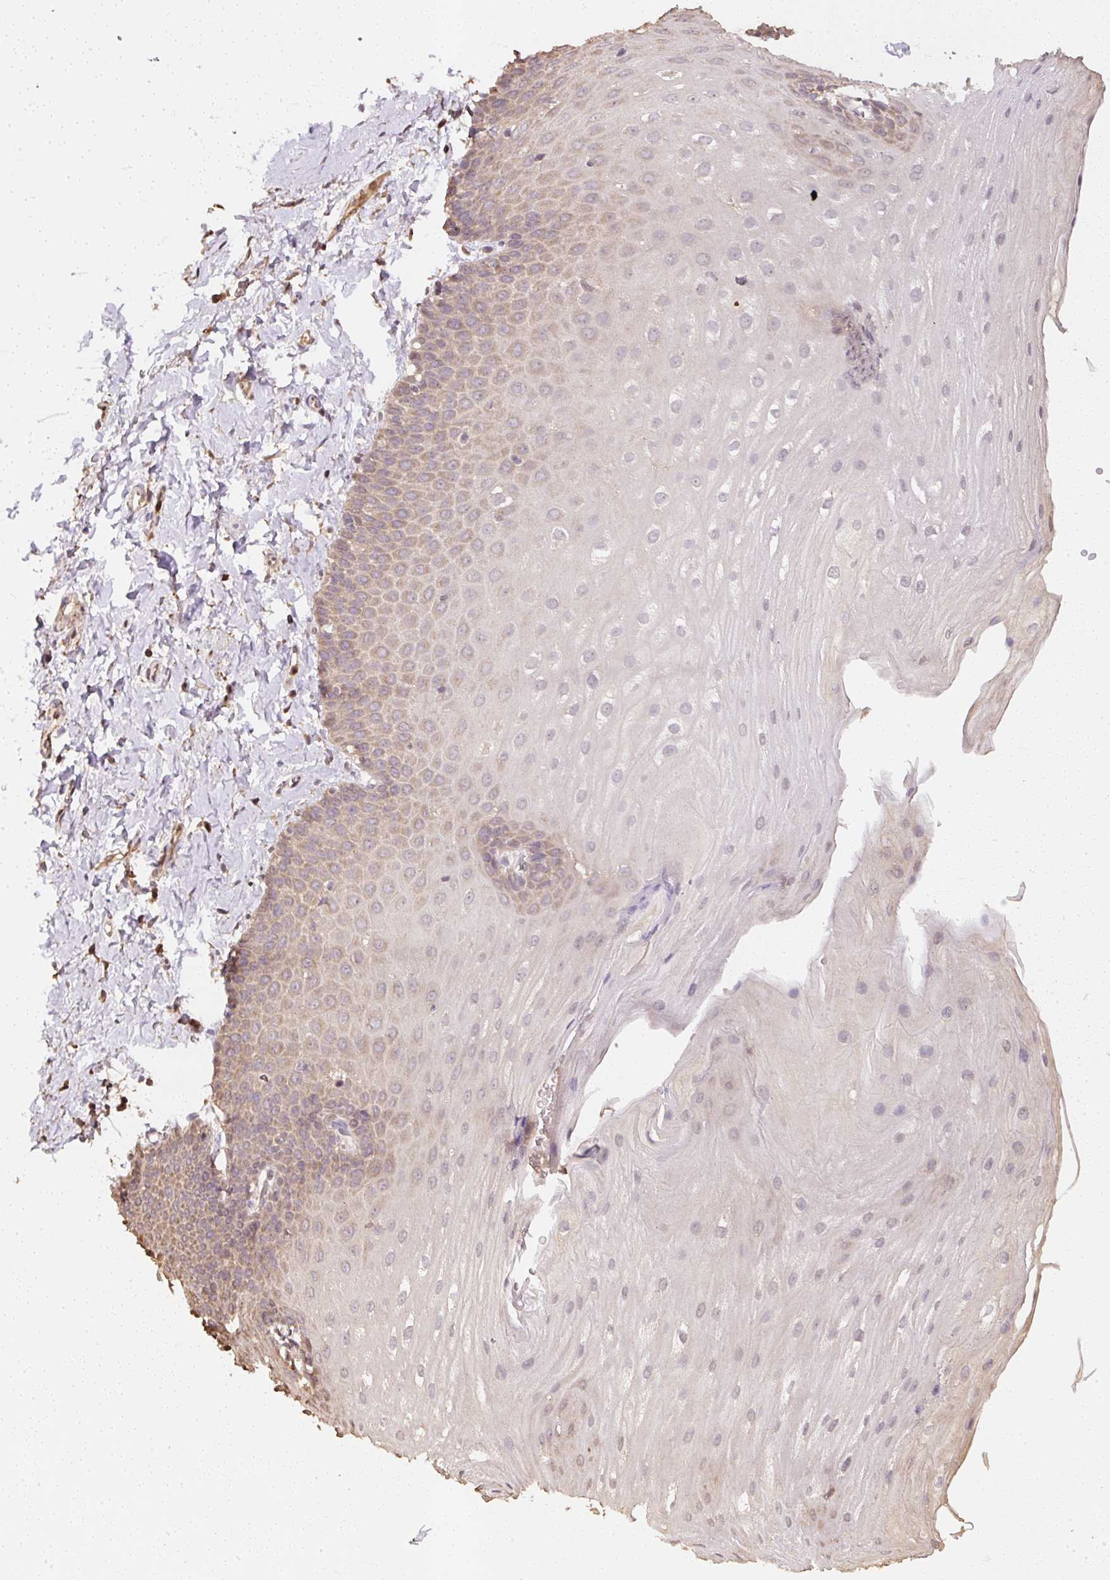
{"staining": {"intensity": "weak", "quantity": "25%-75%", "location": "cytoplasmic/membranous"}, "tissue": "esophagus", "cell_type": "Squamous epithelial cells", "image_type": "normal", "snomed": [{"axis": "morphology", "description": "Normal tissue, NOS"}, {"axis": "topography", "description": "Esophagus"}], "caption": "A photomicrograph showing weak cytoplasmic/membranous staining in about 25%-75% of squamous epithelial cells in unremarkable esophagus, as visualized by brown immunohistochemical staining.", "gene": "TMEM170B", "patient": {"sex": "male", "age": 70}}